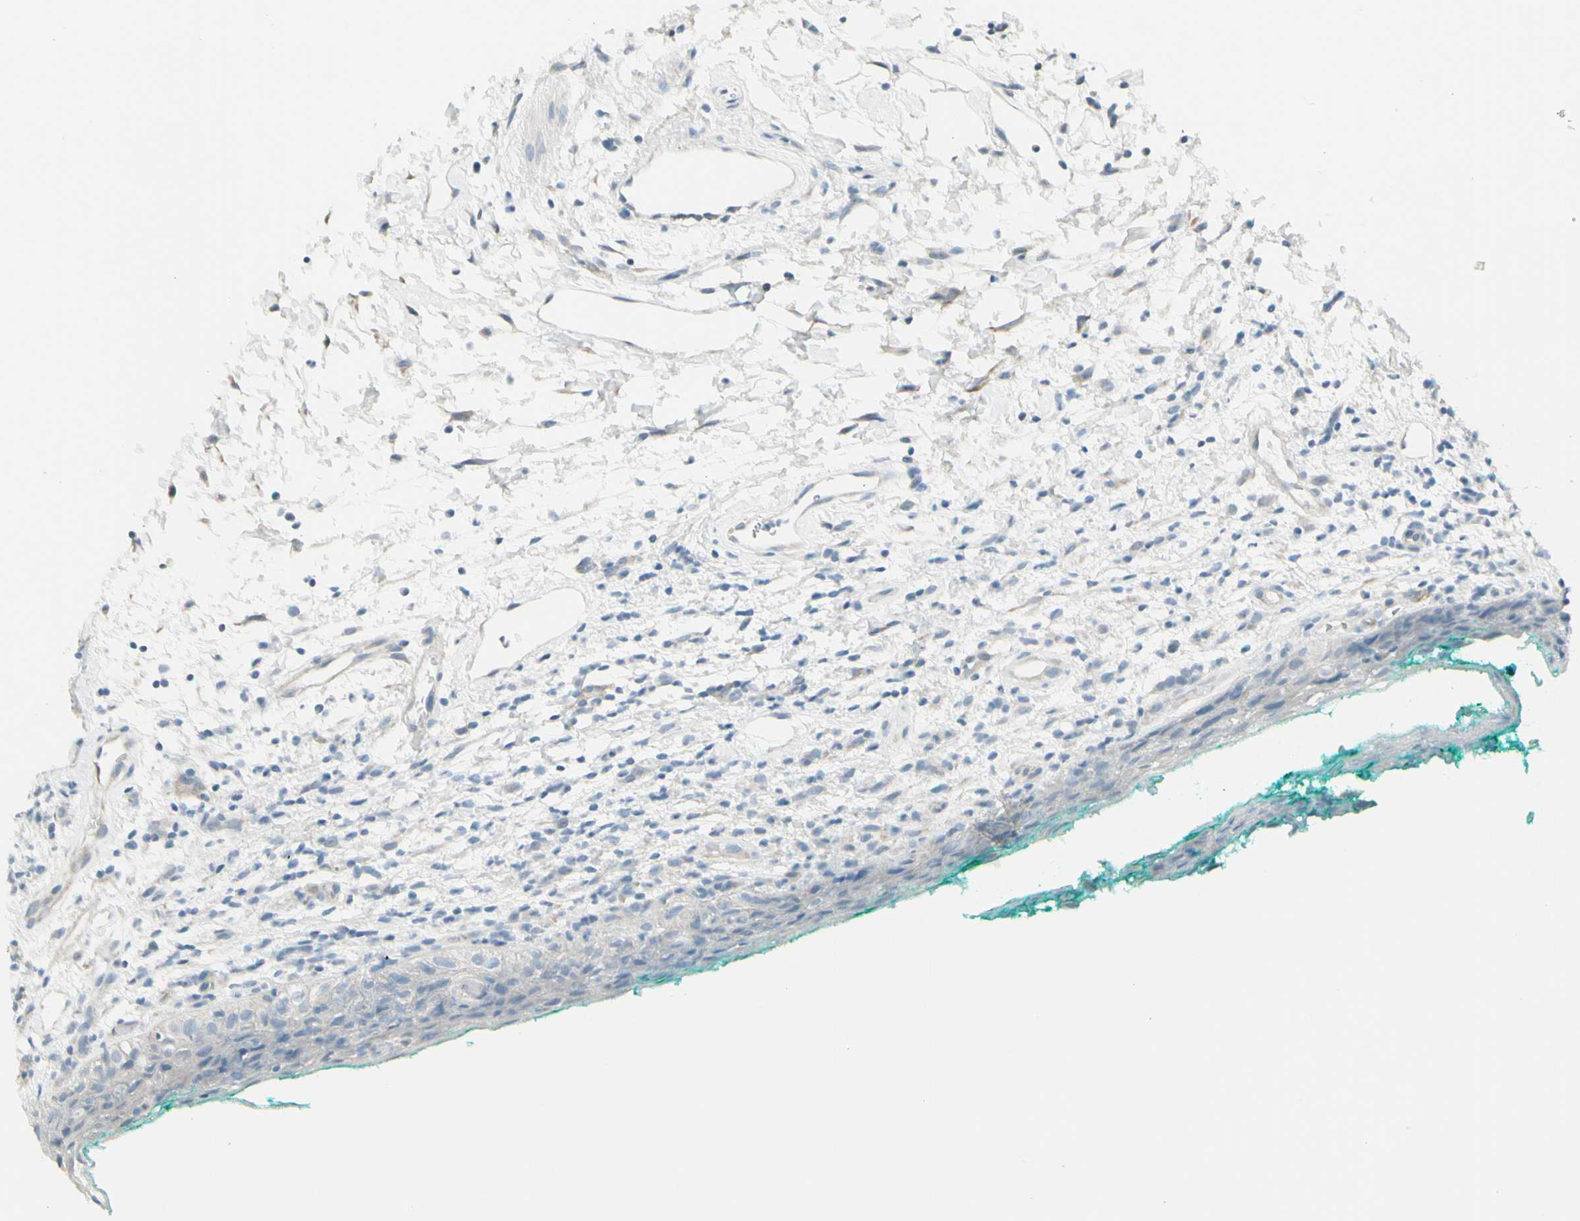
{"staining": {"intensity": "negative", "quantity": "none", "location": "none"}, "tissue": "oral mucosa", "cell_type": "Squamous epithelial cells", "image_type": "normal", "snomed": [{"axis": "morphology", "description": "Normal tissue, NOS"}, {"axis": "topography", "description": "Skeletal muscle"}, {"axis": "topography", "description": "Oral tissue"}, {"axis": "topography", "description": "Peripheral nerve tissue"}], "caption": "Squamous epithelial cells are negative for brown protein staining in benign oral mucosa.", "gene": "NAXD", "patient": {"sex": "female", "age": 84}}